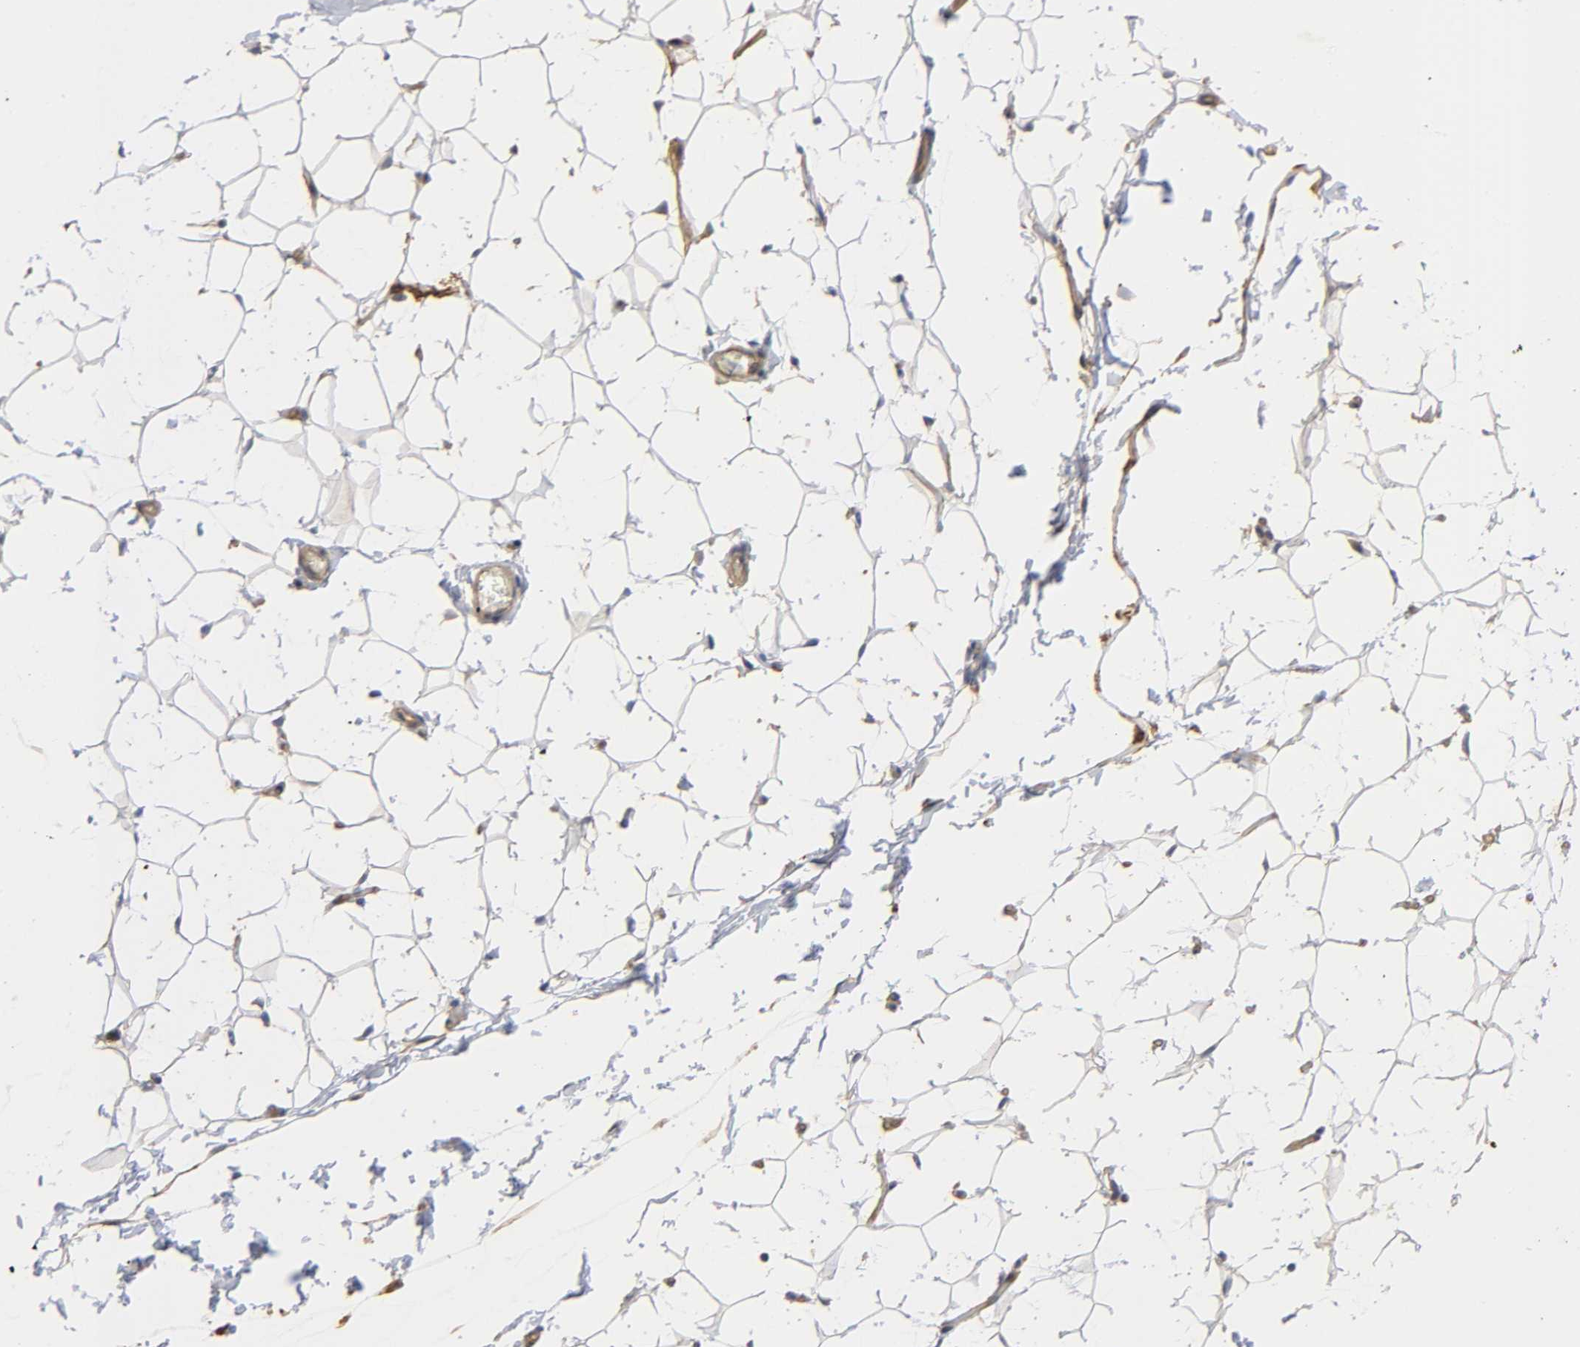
{"staining": {"intensity": "moderate", "quantity": "<25%", "location": "cytoplasmic/membranous"}, "tissue": "adipose tissue", "cell_type": "Adipocytes", "image_type": "normal", "snomed": [{"axis": "morphology", "description": "Normal tissue, NOS"}, {"axis": "topography", "description": "Soft tissue"}], "caption": "A low amount of moderate cytoplasmic/membranous expression is present in about <25% of adipocytes in unremarkable adipose tissue.", "gene": "MARS1", "patient": {"sex": "male", "age": 26}}